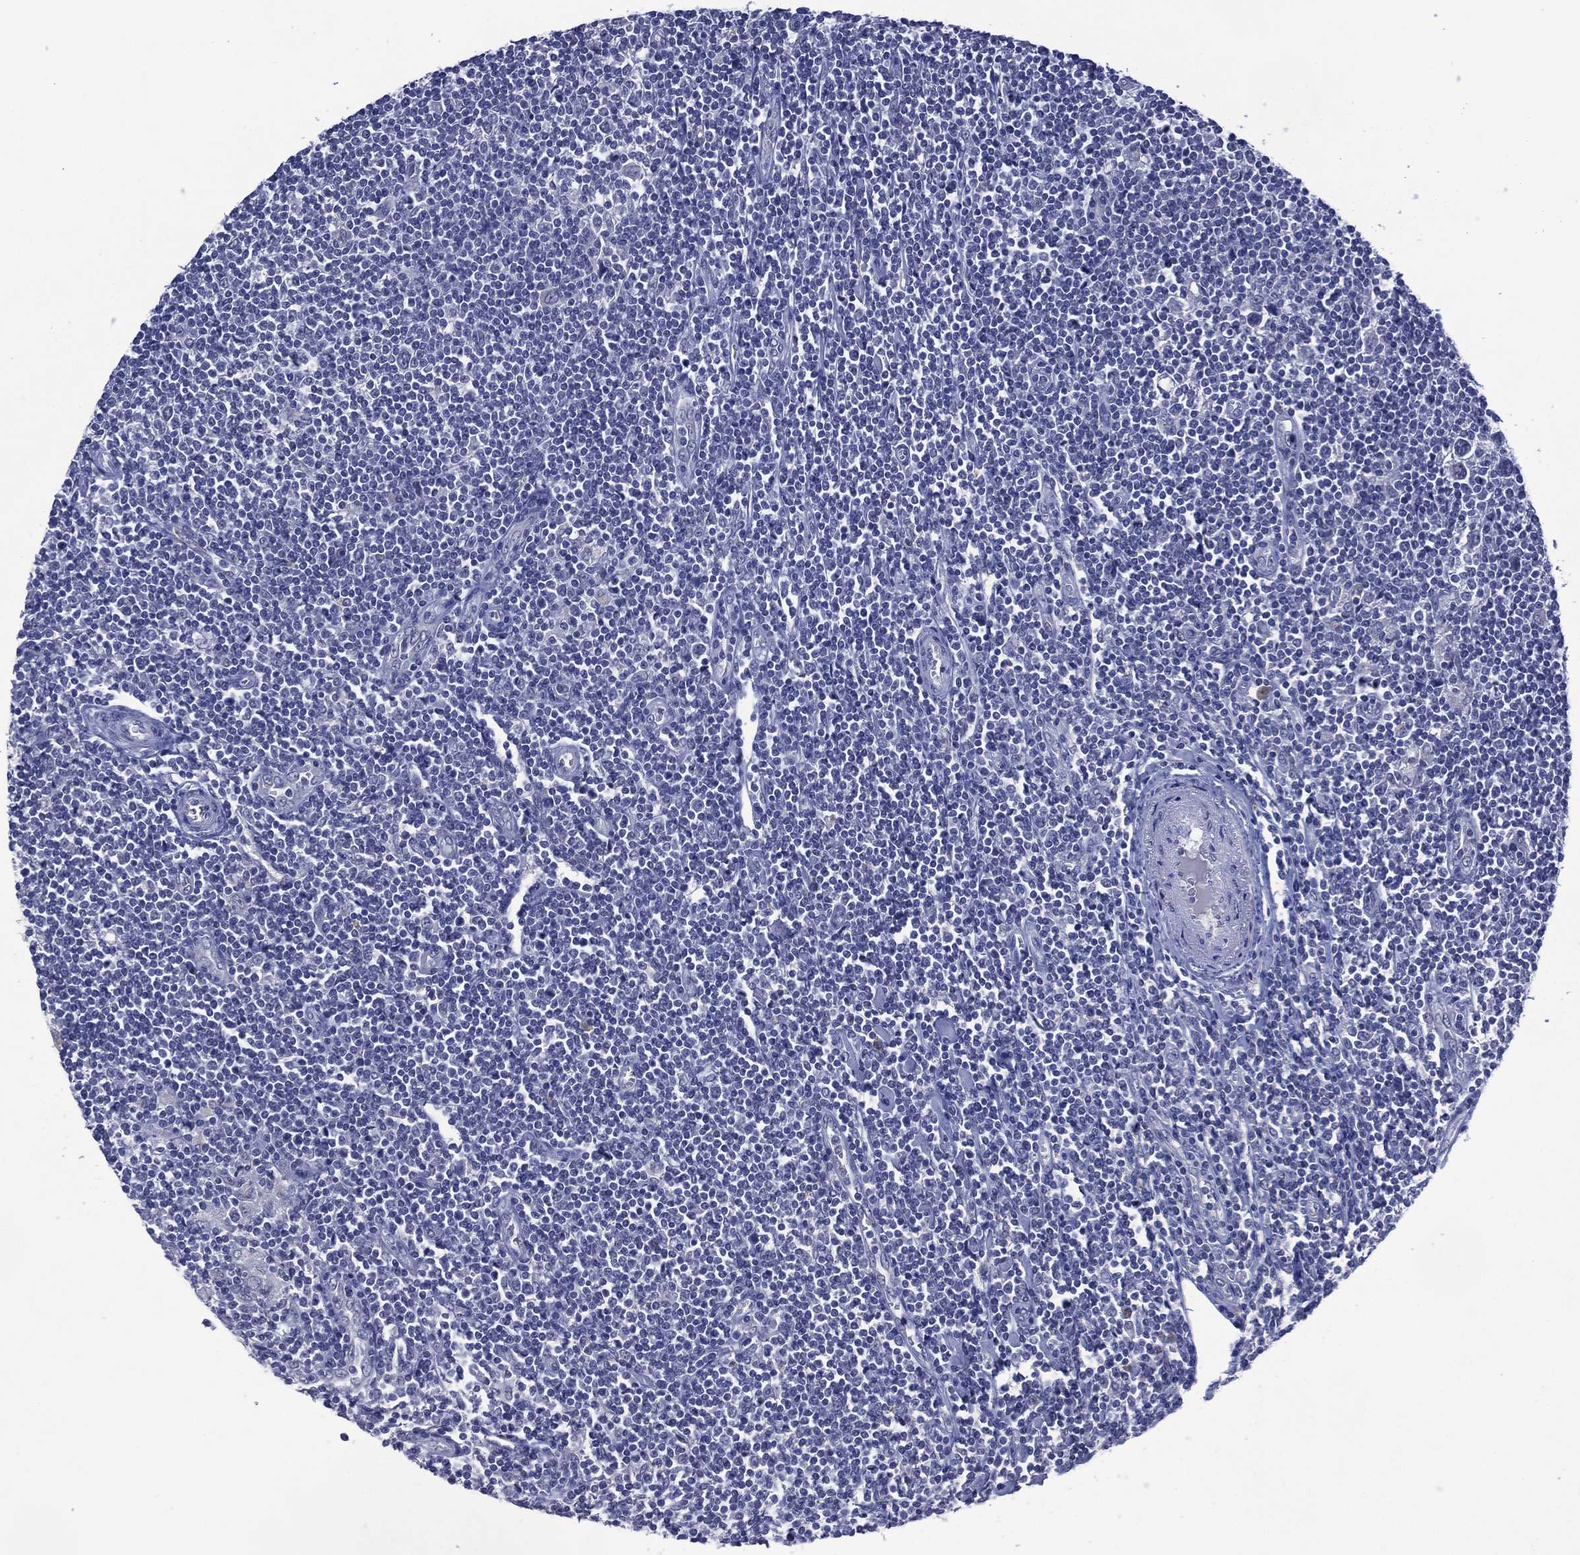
{"staining": {"intensity": "negative", "quantity": "none", "location": "none"}, "tissue": "lymphoma", "cell_type": "Tumor cells", "image_type": "cancer", "snomed": [{"axis": "morphology", "description": "Hodgkin's disease, NOS"}, {"axis": "topography", "description": "Lymph node"}], "caption": "A micrograph of human lymphoma is negative for staining in tumor cells.", "gene": "ASB10", "patient": {"sex": "male", "age": 40}}